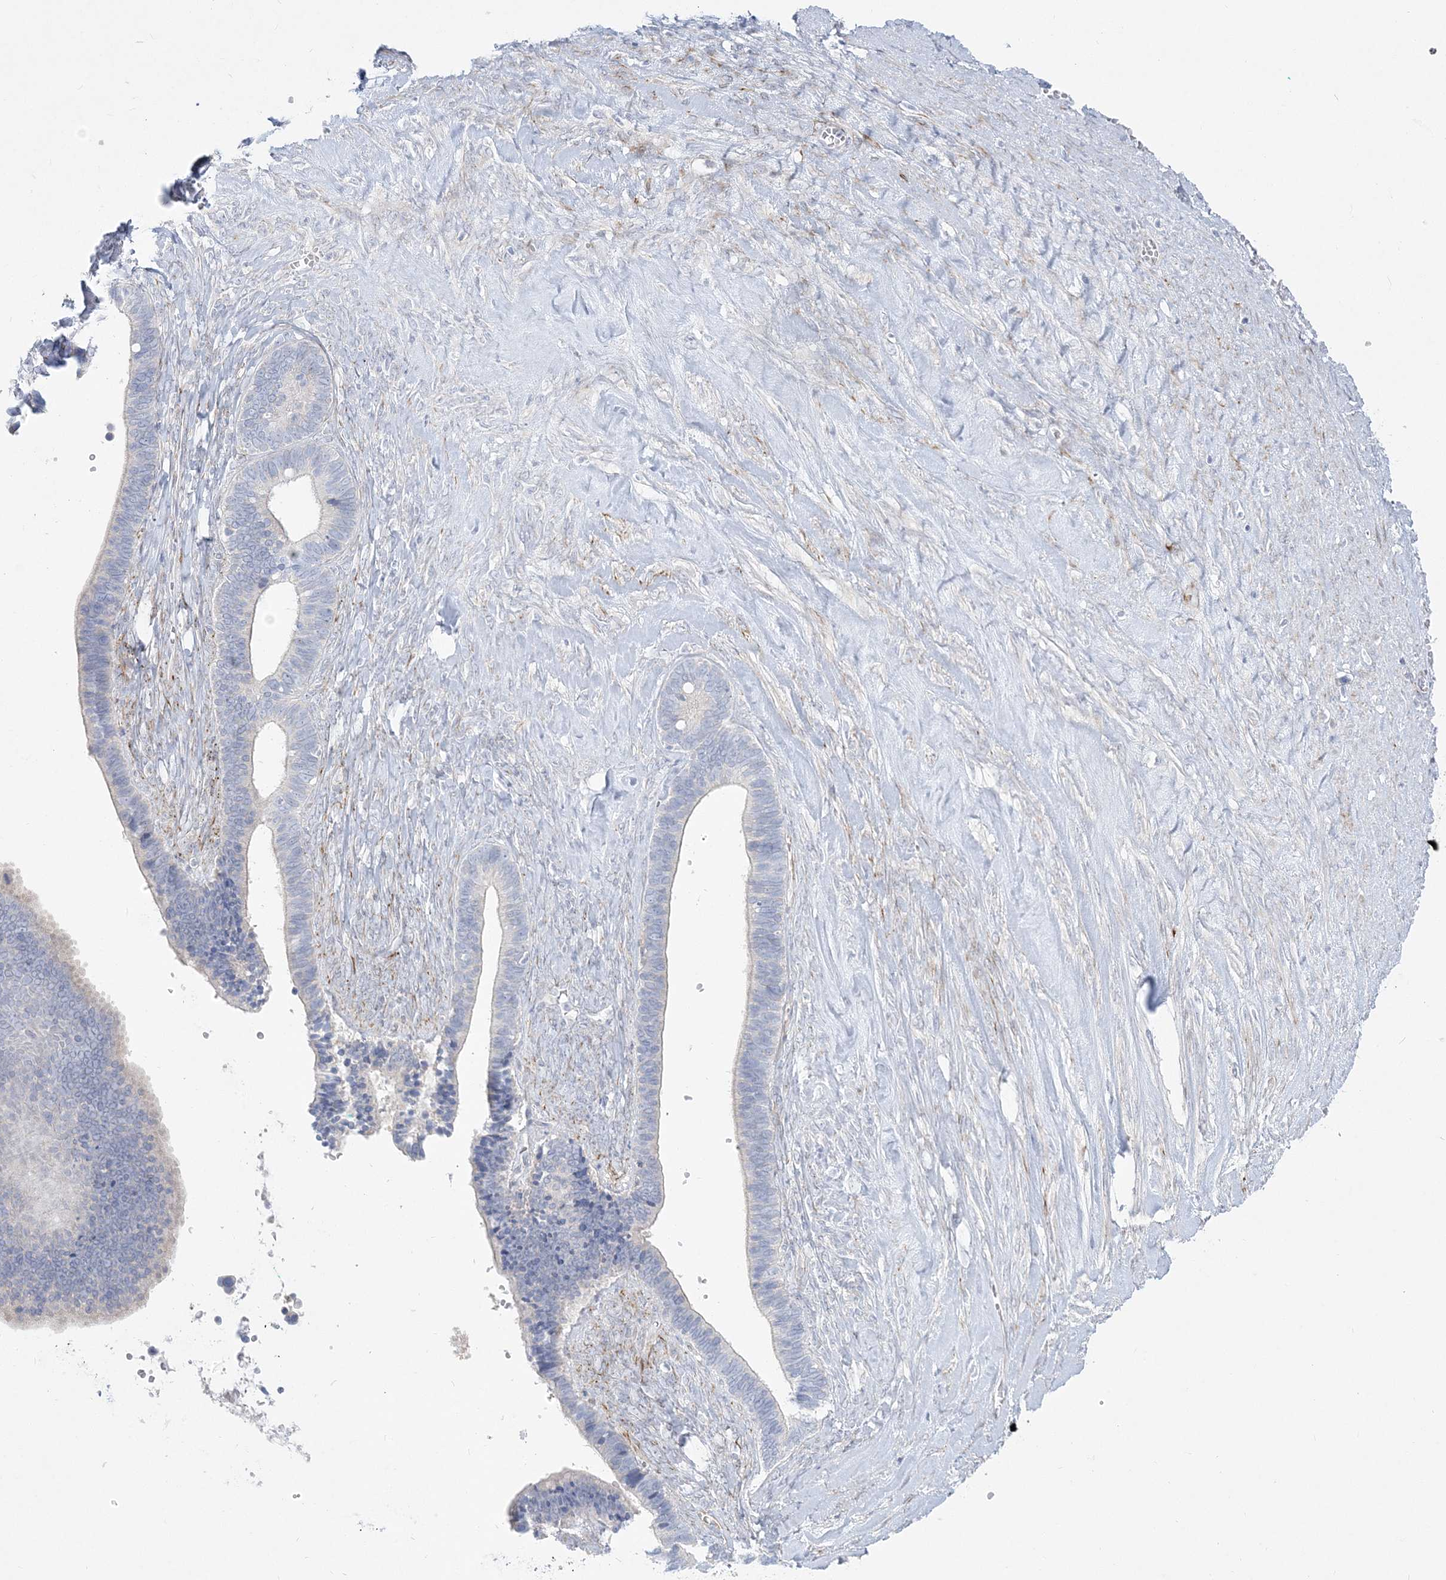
{"staining": {"intensity": "negative", "quantity": "none", "location": "none"}, "tissue": "ovarian cancer", "cell_type": "Tumor cells", "image_type": "cancer", "snomed": [{"axis": "morphology", "description": "Cystadenocarcinoma, serous, NOS"}, {"axis": "topography", "description": "Ovary"}], "caption": "DAB immunohistochemical staining of human ovarian cancer exhibits no significant expression in tumor cells. Brightfield microscopy of immunohistochemistry stained with DAB (brown) and hematoxylin (blue), captured at high magnification.", "gene": "GPAT2", "patient": {"sex": "female", "age": 56}}